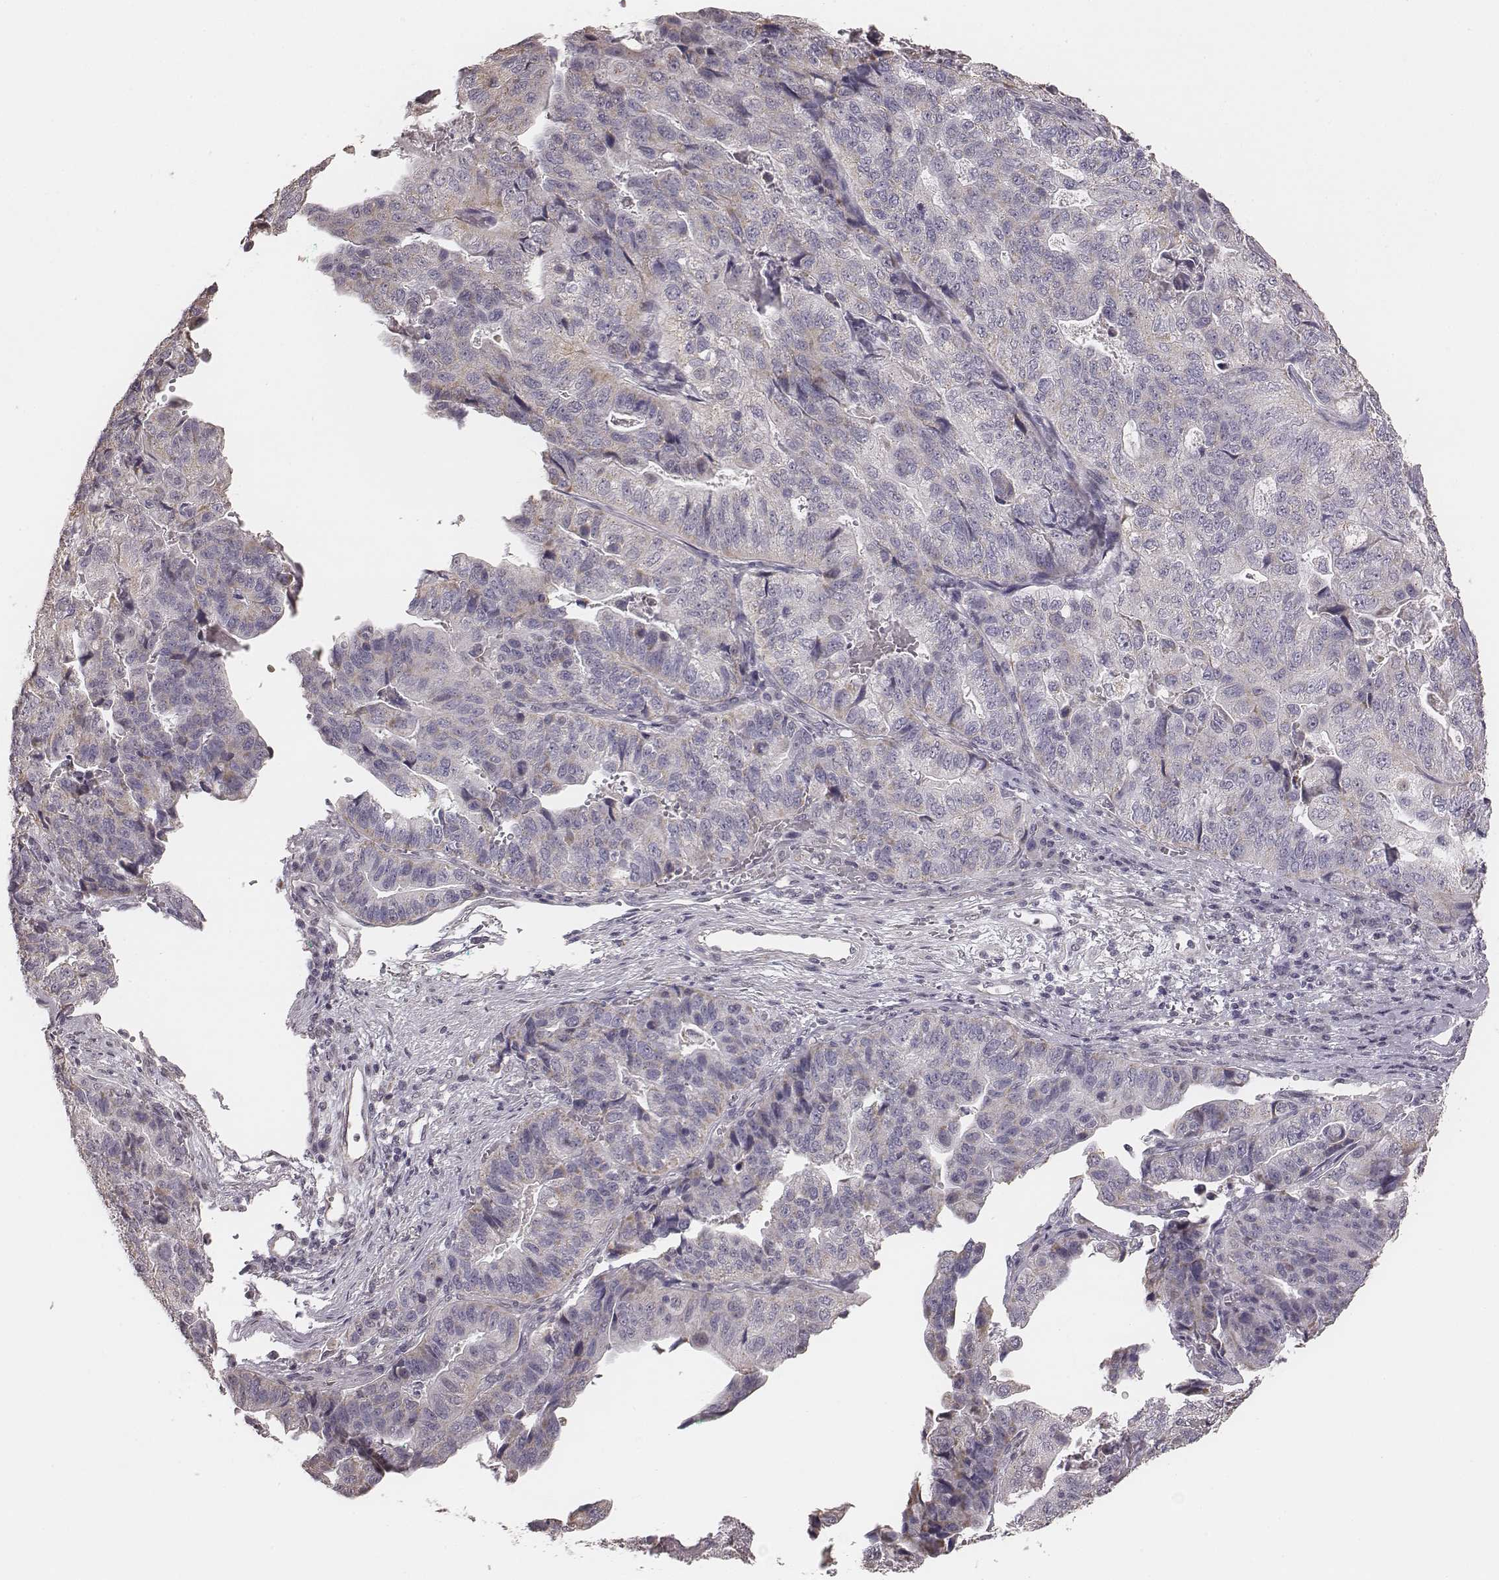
{"staining": {"intensity": "negative", "quantity": "none", "location": "none"}, "tissue": "stomach cancer", "cell_type": "Tumor cells", "image_type": "cancer", "snomed": [{"axis": "morphology", "description": "Adenocarcinoma, NOS"}, {"axis": "topography", "description": "Stomach, upper"}], "caption": "Tumor cells show no significant protein staining in adenocarcinoma (stomach).", "gene": "SLC7A4", "patient": {"sex": "female", "age": 67}}